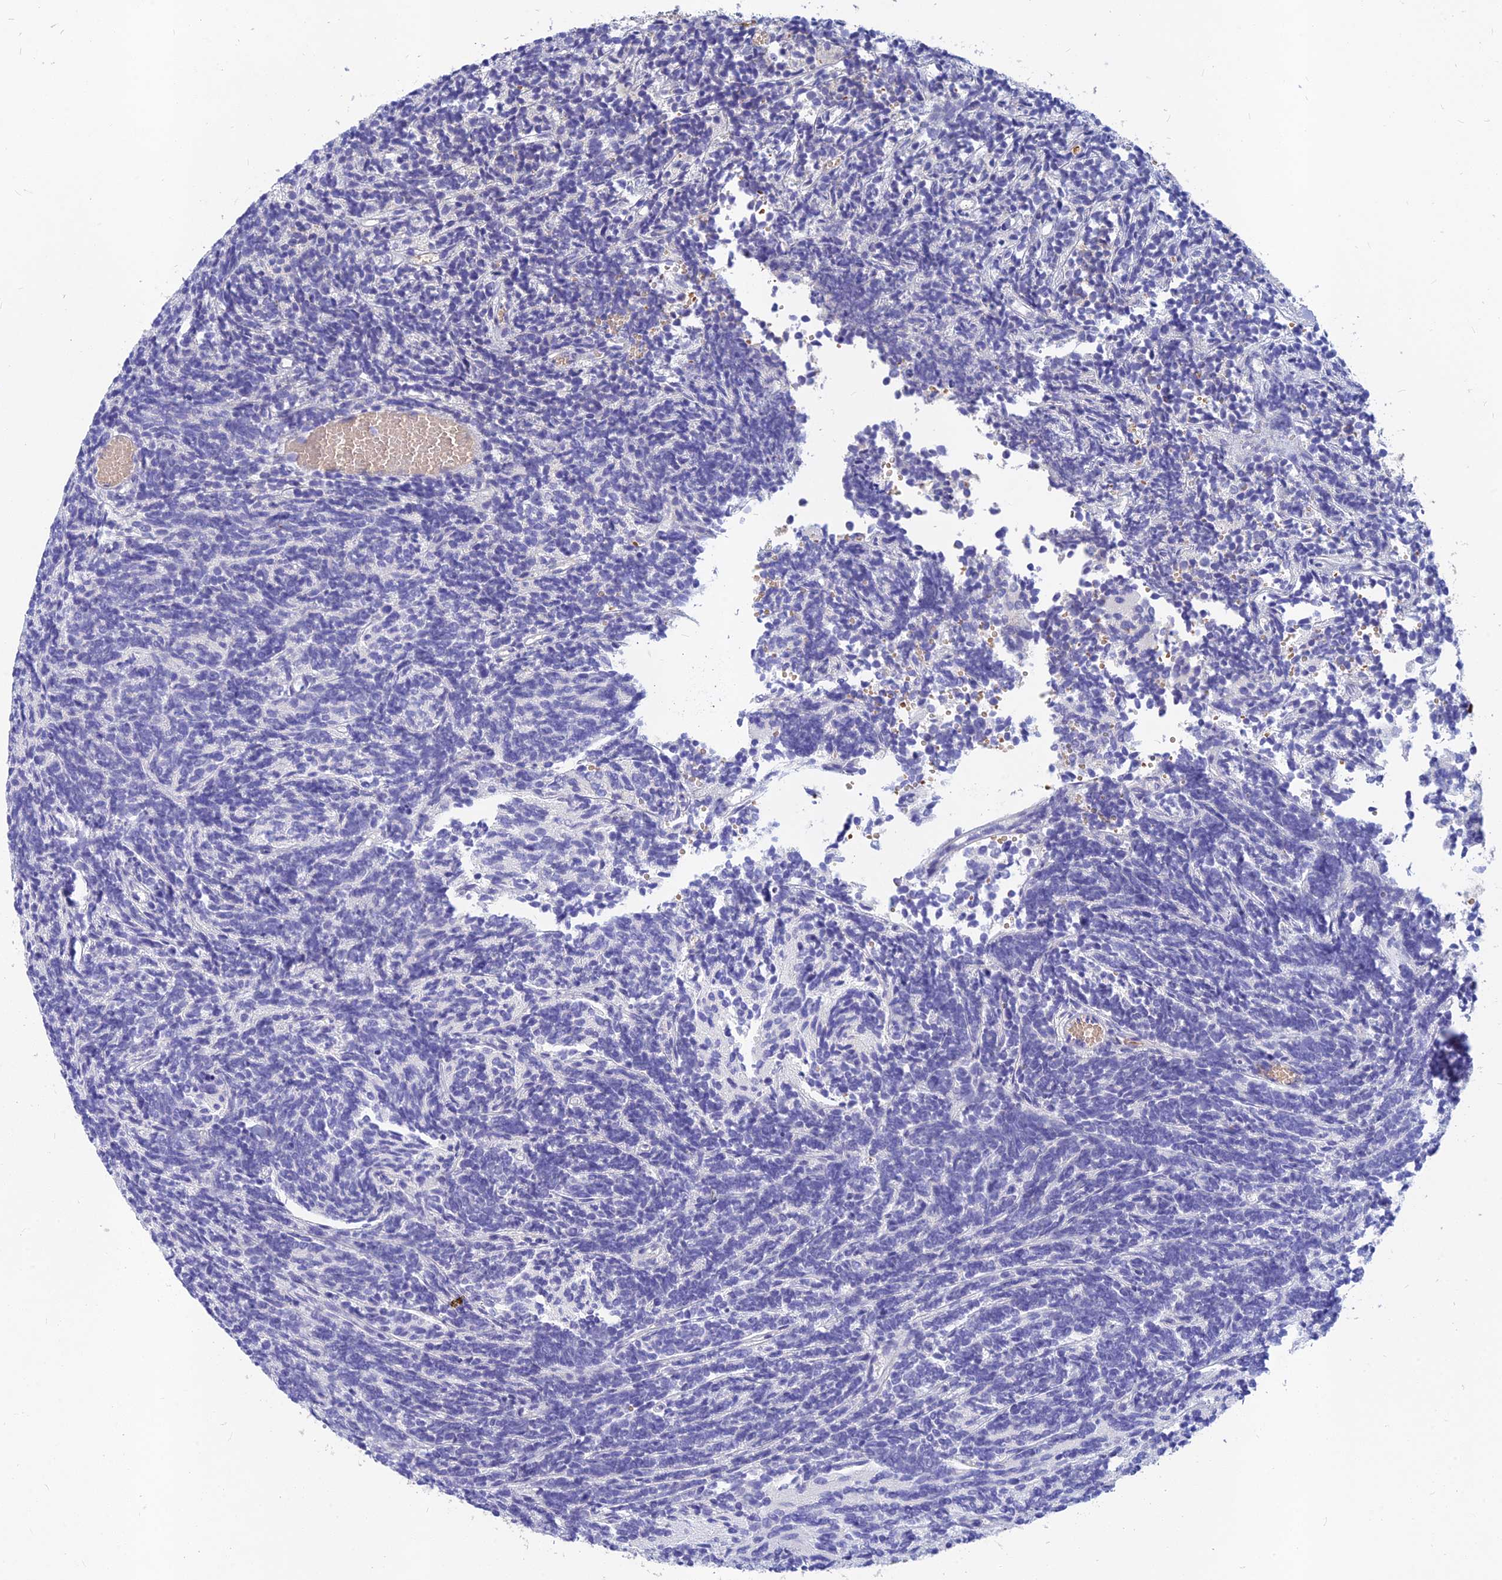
{"staining": {"intensity": "negative", "quantity": "none", "location": "none"}, "tissue": "glioma", "cell_type": "Tumor cells", "image_type": "cancer", "snomed": [{"axis": "morphology", "description": "Glioma, malignant, Low grade"}, {"axis": "topography", "description": "Brain"}], "caption": "A high-resolution image shows immunohistochemistry (IHC) staining of malignant glioma (low-grade), which exhibits no significant positivity in tumor cells.", "gene": "CACNA1B", "patient": {"sex": "female", "age": 1}}